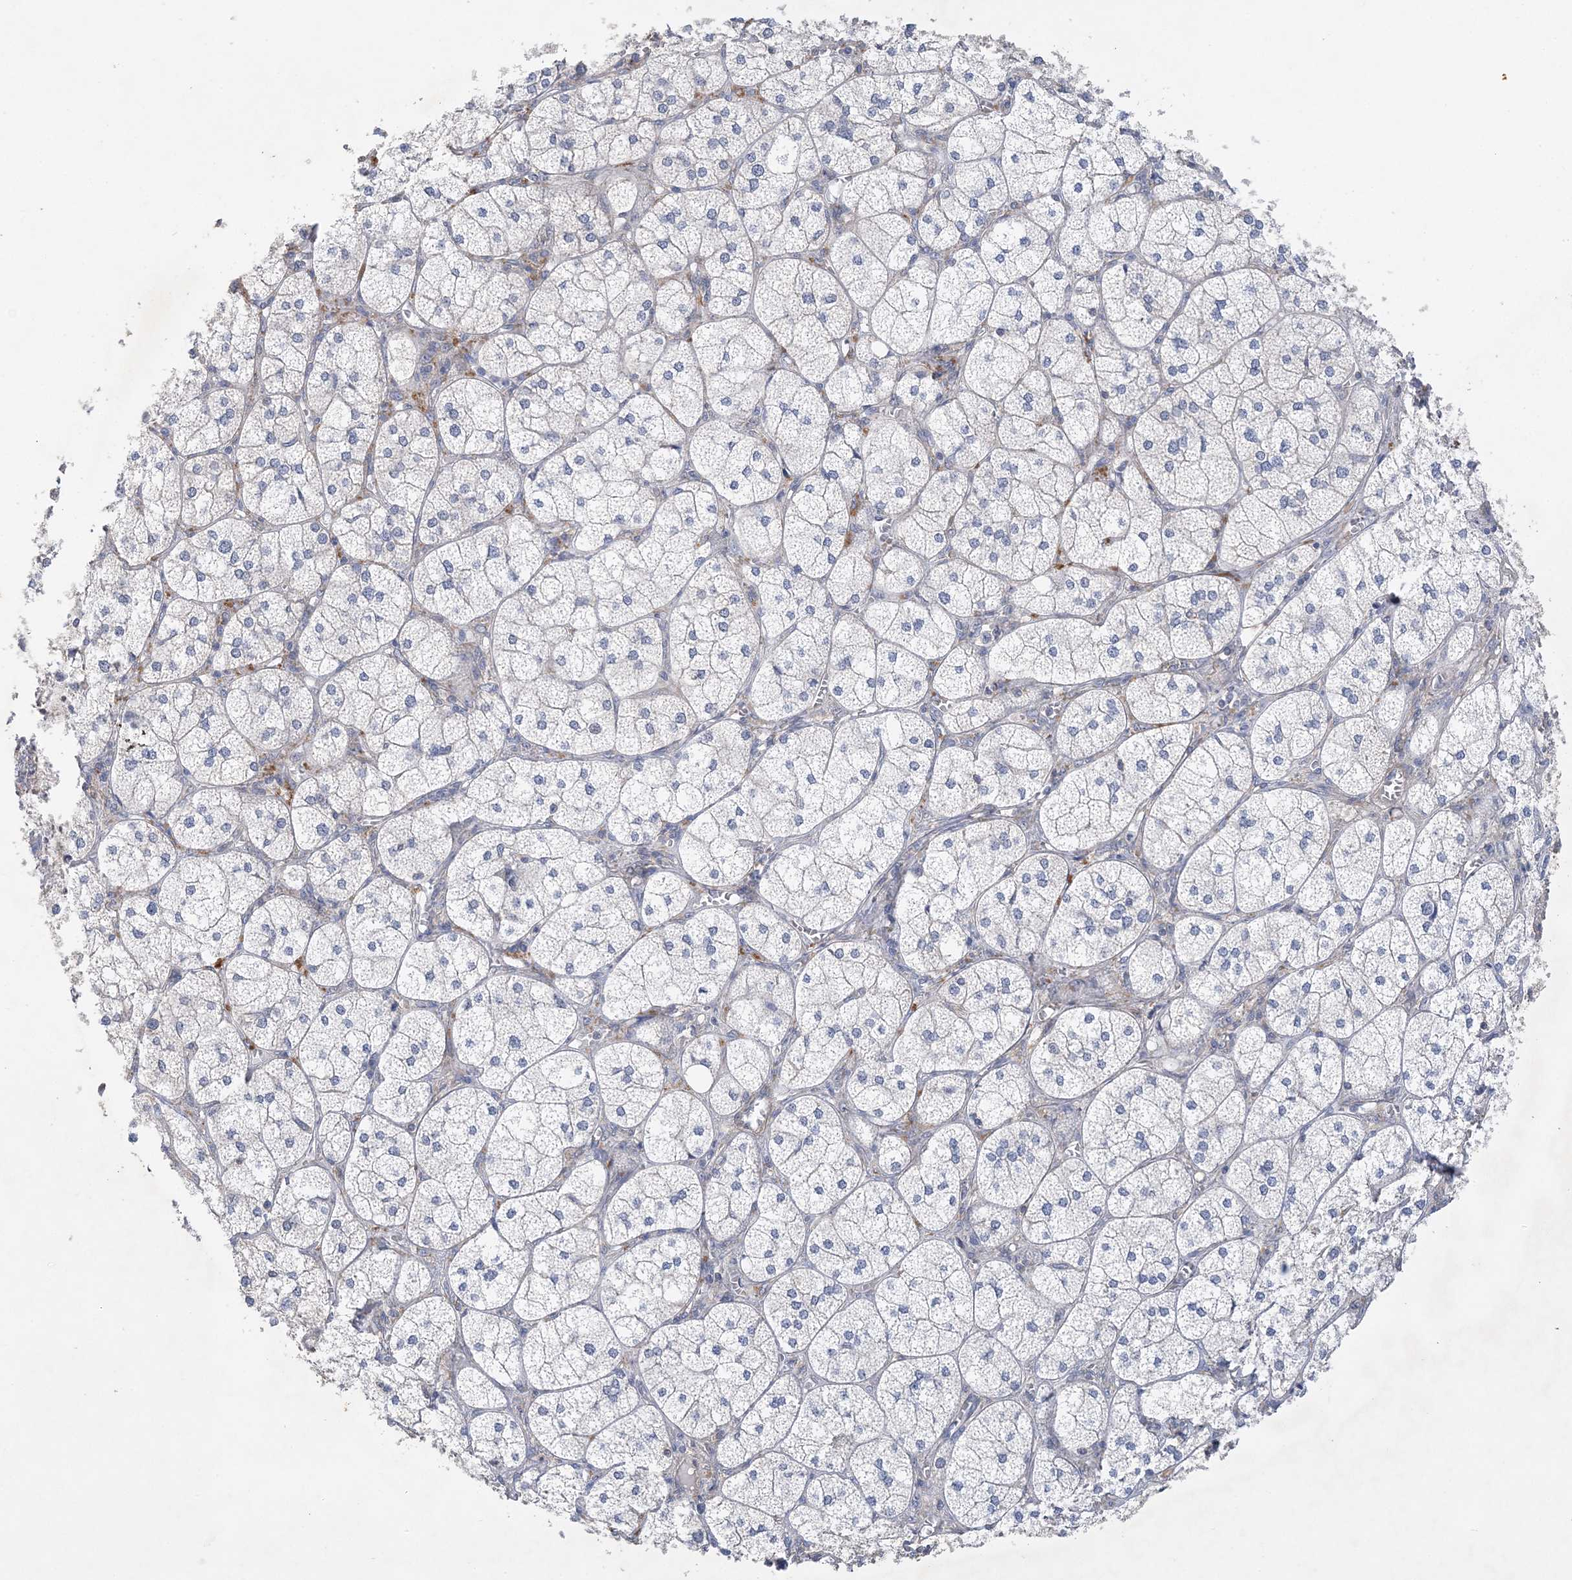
{"staining": {"intensity": "weak", "quantity": "<25%", "location": "cytoplasmic/membranous"}, "tissue": "adrenal gland", "cell_type": "Glandular cells", "image_type": "normal", "snomed": [{"axis": "morphology", "description": "Normal tissue, NOS"}, {"axis": "topography", "description": "Adrenal gland"}], "caption": "This is a histopathology image of immunohistochemistry (IHC) staining of unremarkable adrenal gland, which shows no expression in glandular cells.", "gene": "MAP4K5", "patient": {"sex": "female", "age": 61}}